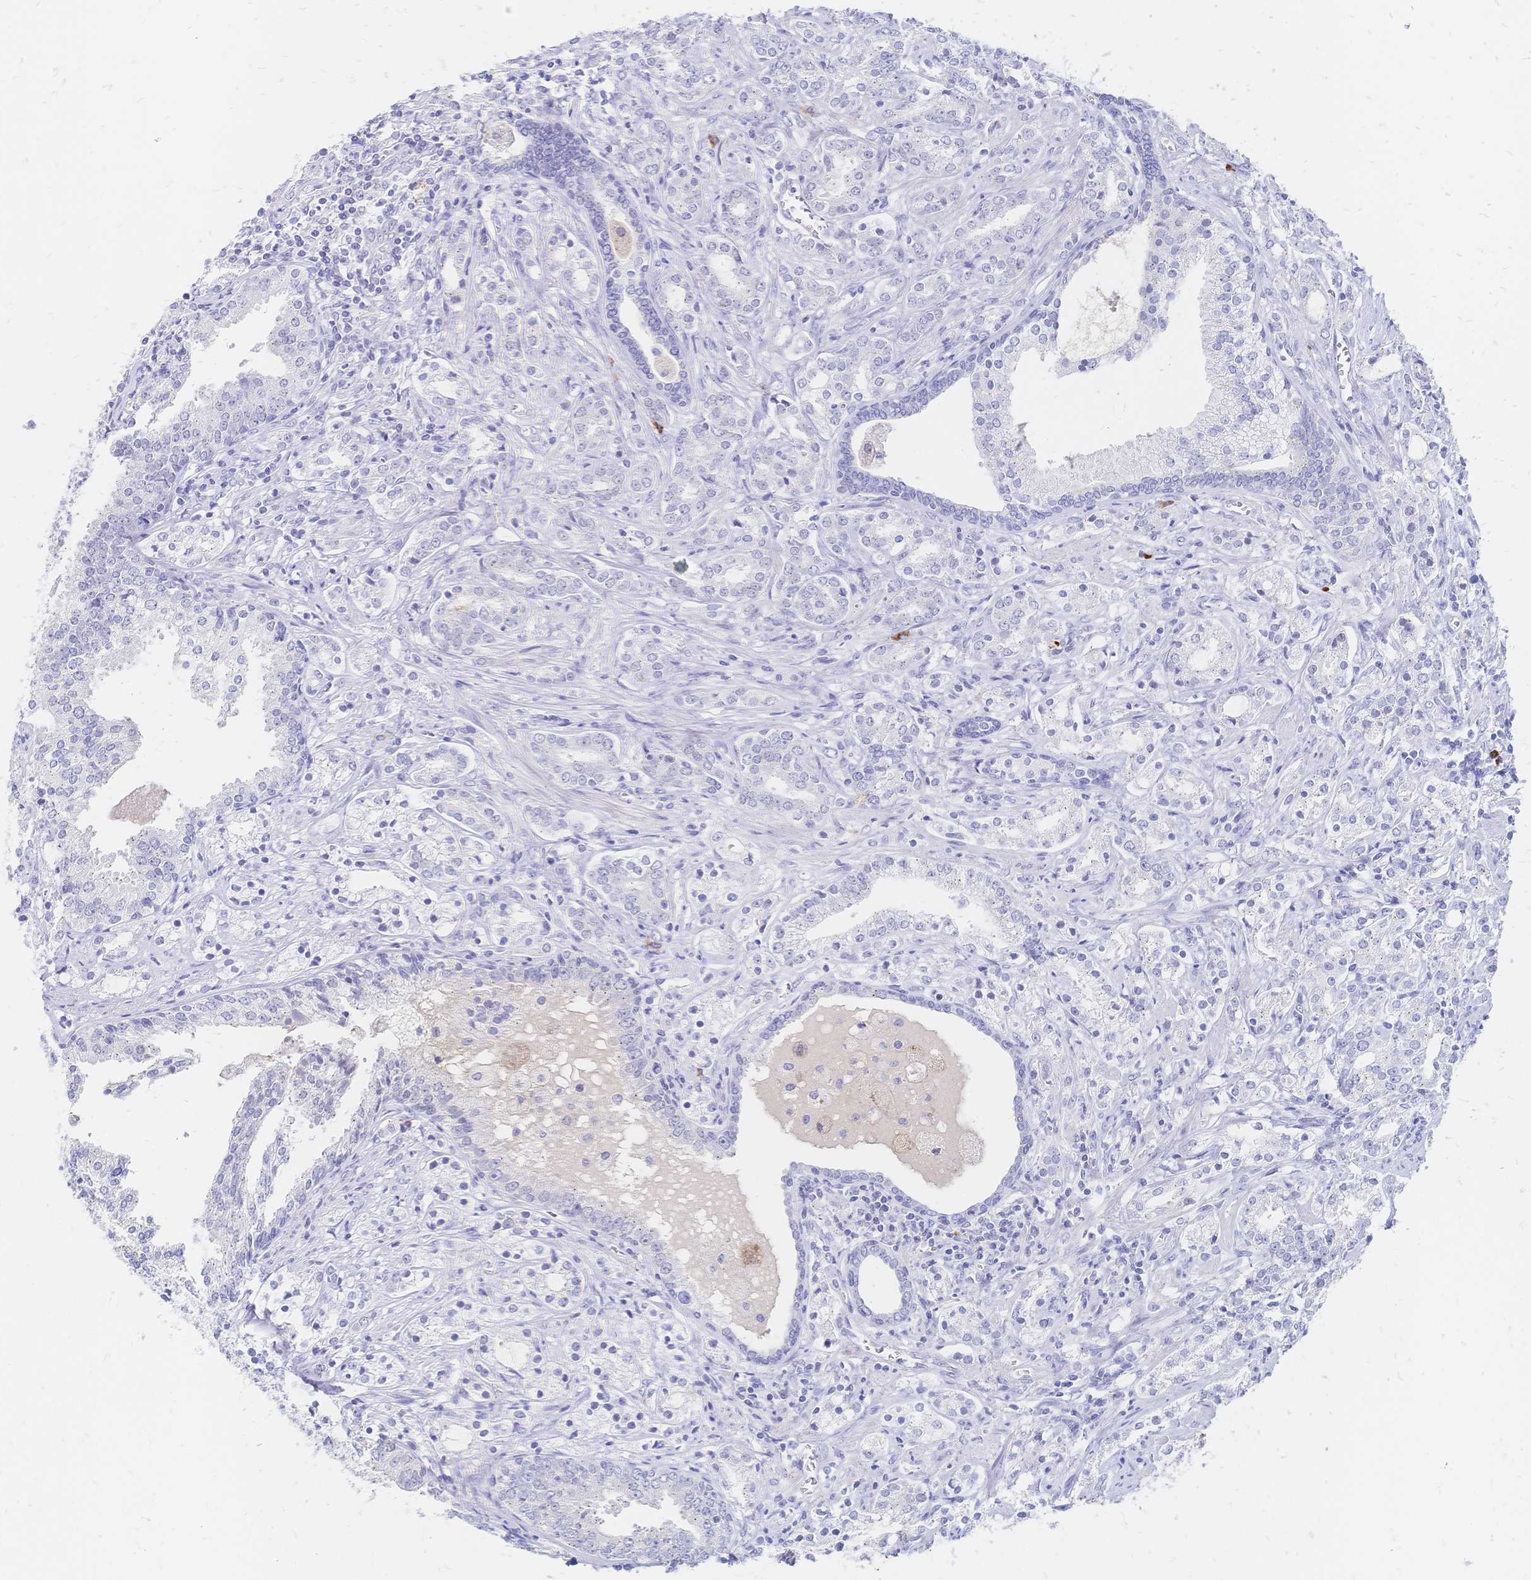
{"staining": {"intensity": "negative", "quantity": "none", "location": "none"}, "tissue": "prostate cancer", "cell_type": "Tumor cells", "image_type": "cancer", "snomed": [{"axis": "morphology", "description": "Adenocarcinoma, Medium grade"}, {"axis": "topography", "description": "Prostate"}], "caption": "Prostate cancer was stained to show a protein in brown. There is no significant staining in tumor cells.", "gene": "PSORS1C2", "patient": {"sex": "male", "age": 57}}